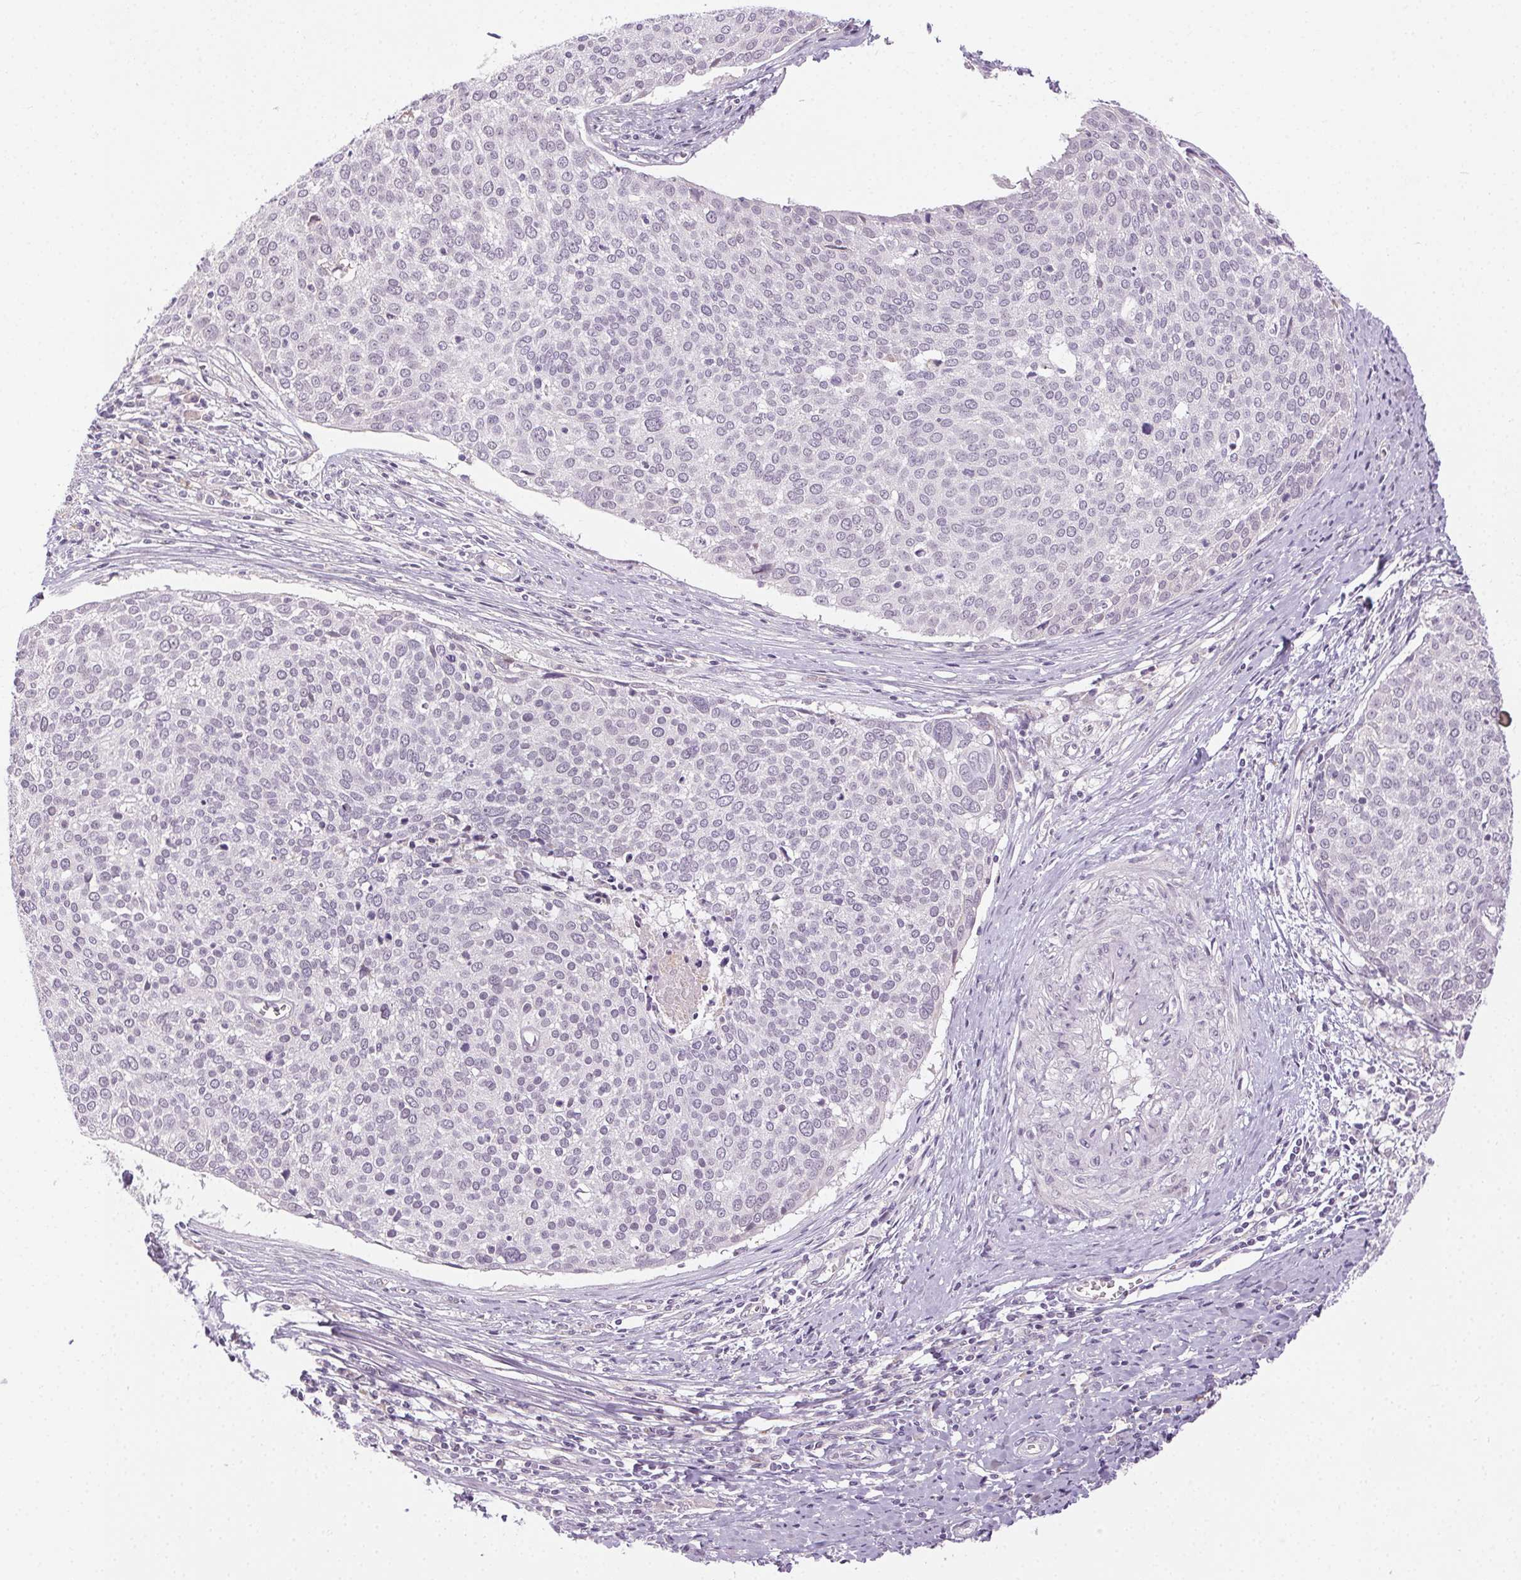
{"staining": {"intensity": "negative", "quantity": "none", "location": "none"}, "tissue": "cervical cancer", "cell_type": "Tumor cells", "image_type": "cancer", "snomed": [{"axis": "morphology", "description": "Squamous cell carcinoma, NOS"}, {"axis": "topography", "description": "Cervix"}], "caption": "IHC photomicrograph of neoplastic tissue: squamous cell carcinoma (cervical) stained with DAB exhibits no significant protein positivity in tumor cells.", "gene": "FAM168A", "patient": {"sex": "female", "age": 39}}